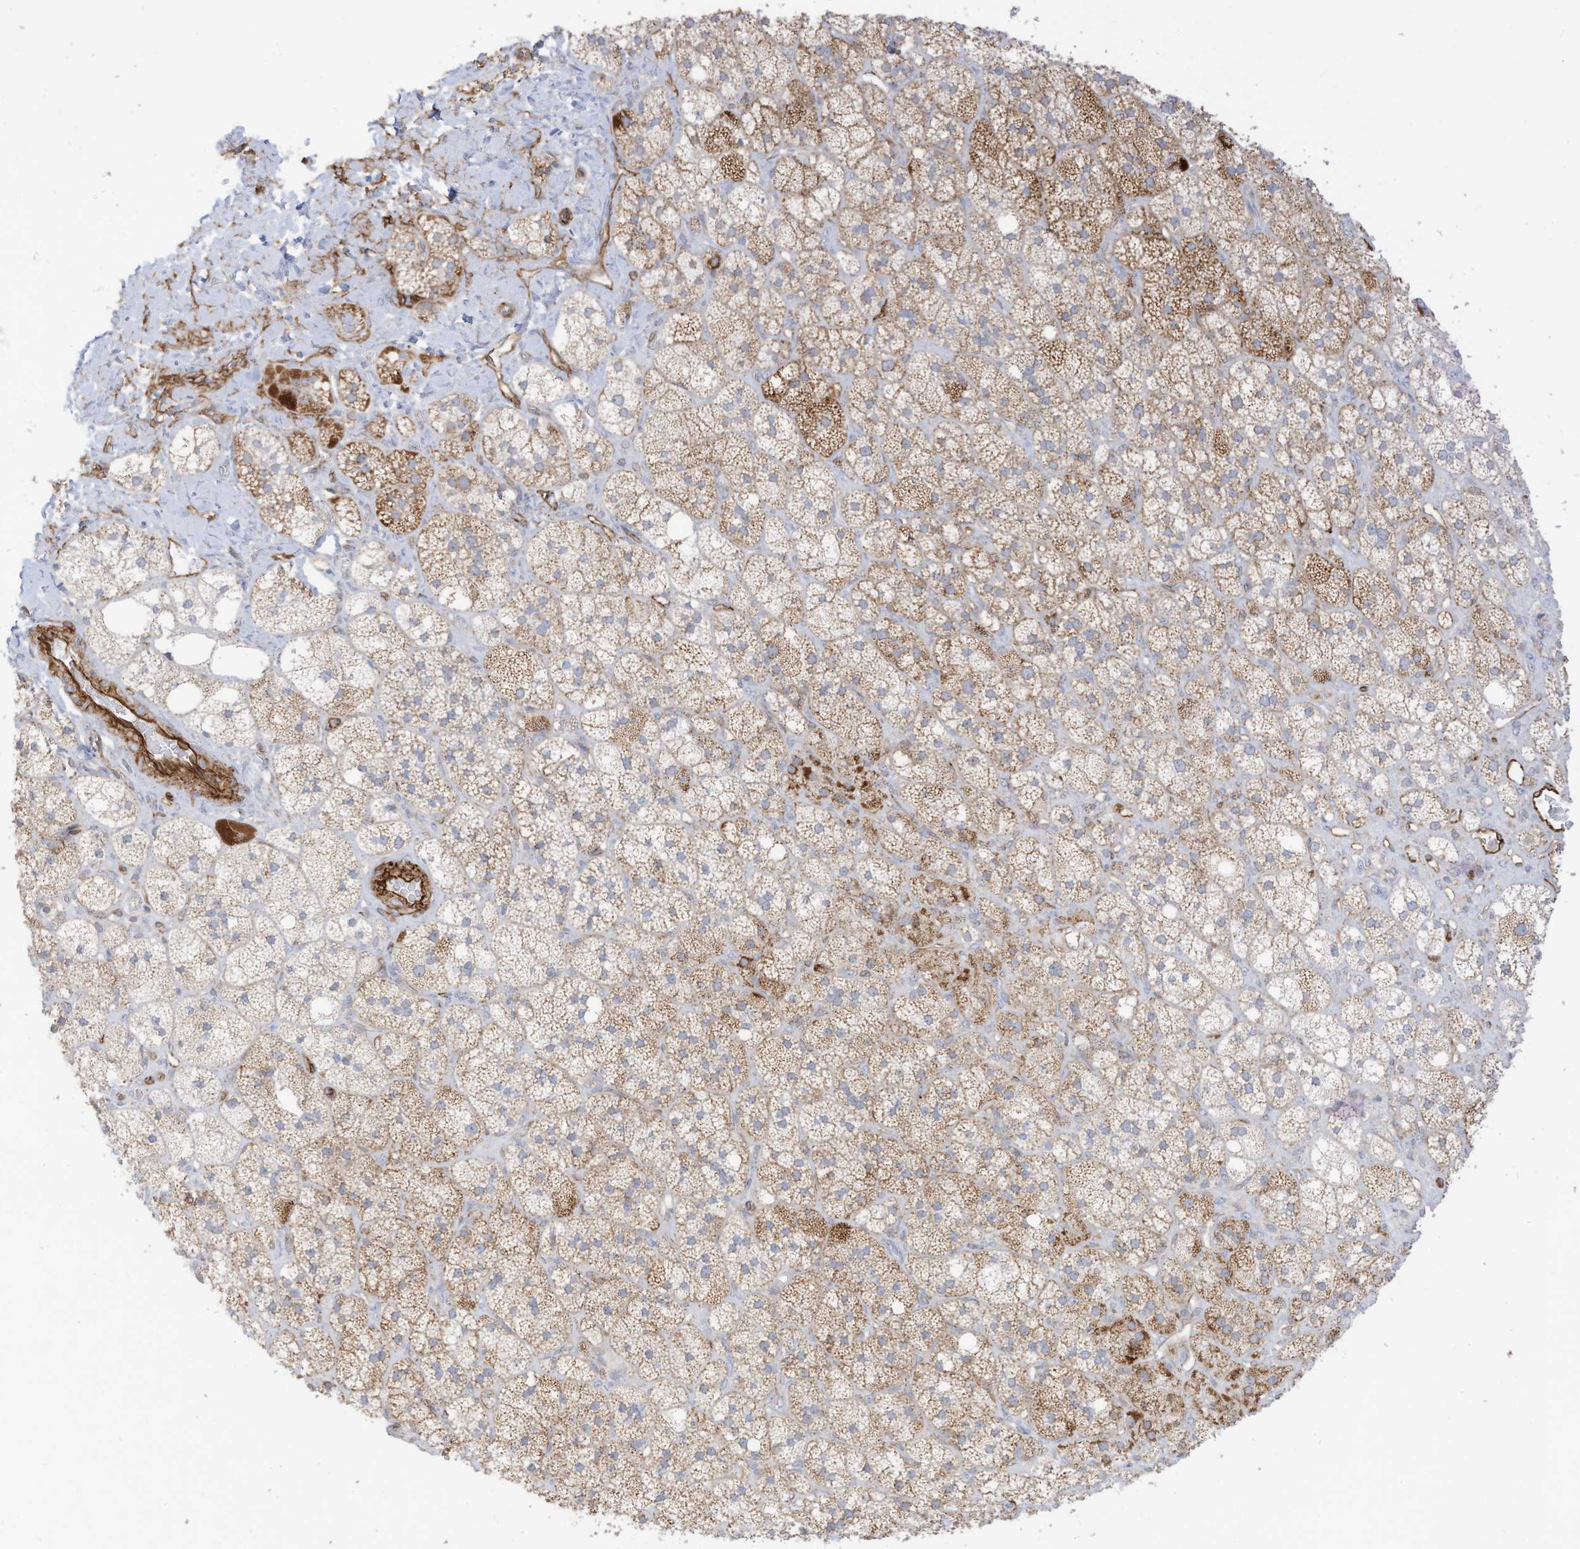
{"staining": {"intensity": "moderate", "quantity": "25%-75%", "location": "cytoplasmic/membranous"}, "tissue": "adrenal gland", "cell_type": "Glandular cells", "image_type": "normal", "snomed": [{"axis": "morphology", "description": "Normal tissue, NOS"}, {"axis": "topography", "description": "Adrenal gland"}], "caption": "This histopathology image demonstrates immunohistochemistry (IHC) staining of normal human adrenal gland, with medium moderate cytoplasmic/membranous expression in approximately 25%-75% of glandular cells.", "gene": "ABCB7", "patient": {"sex": "male", "age": 61}}